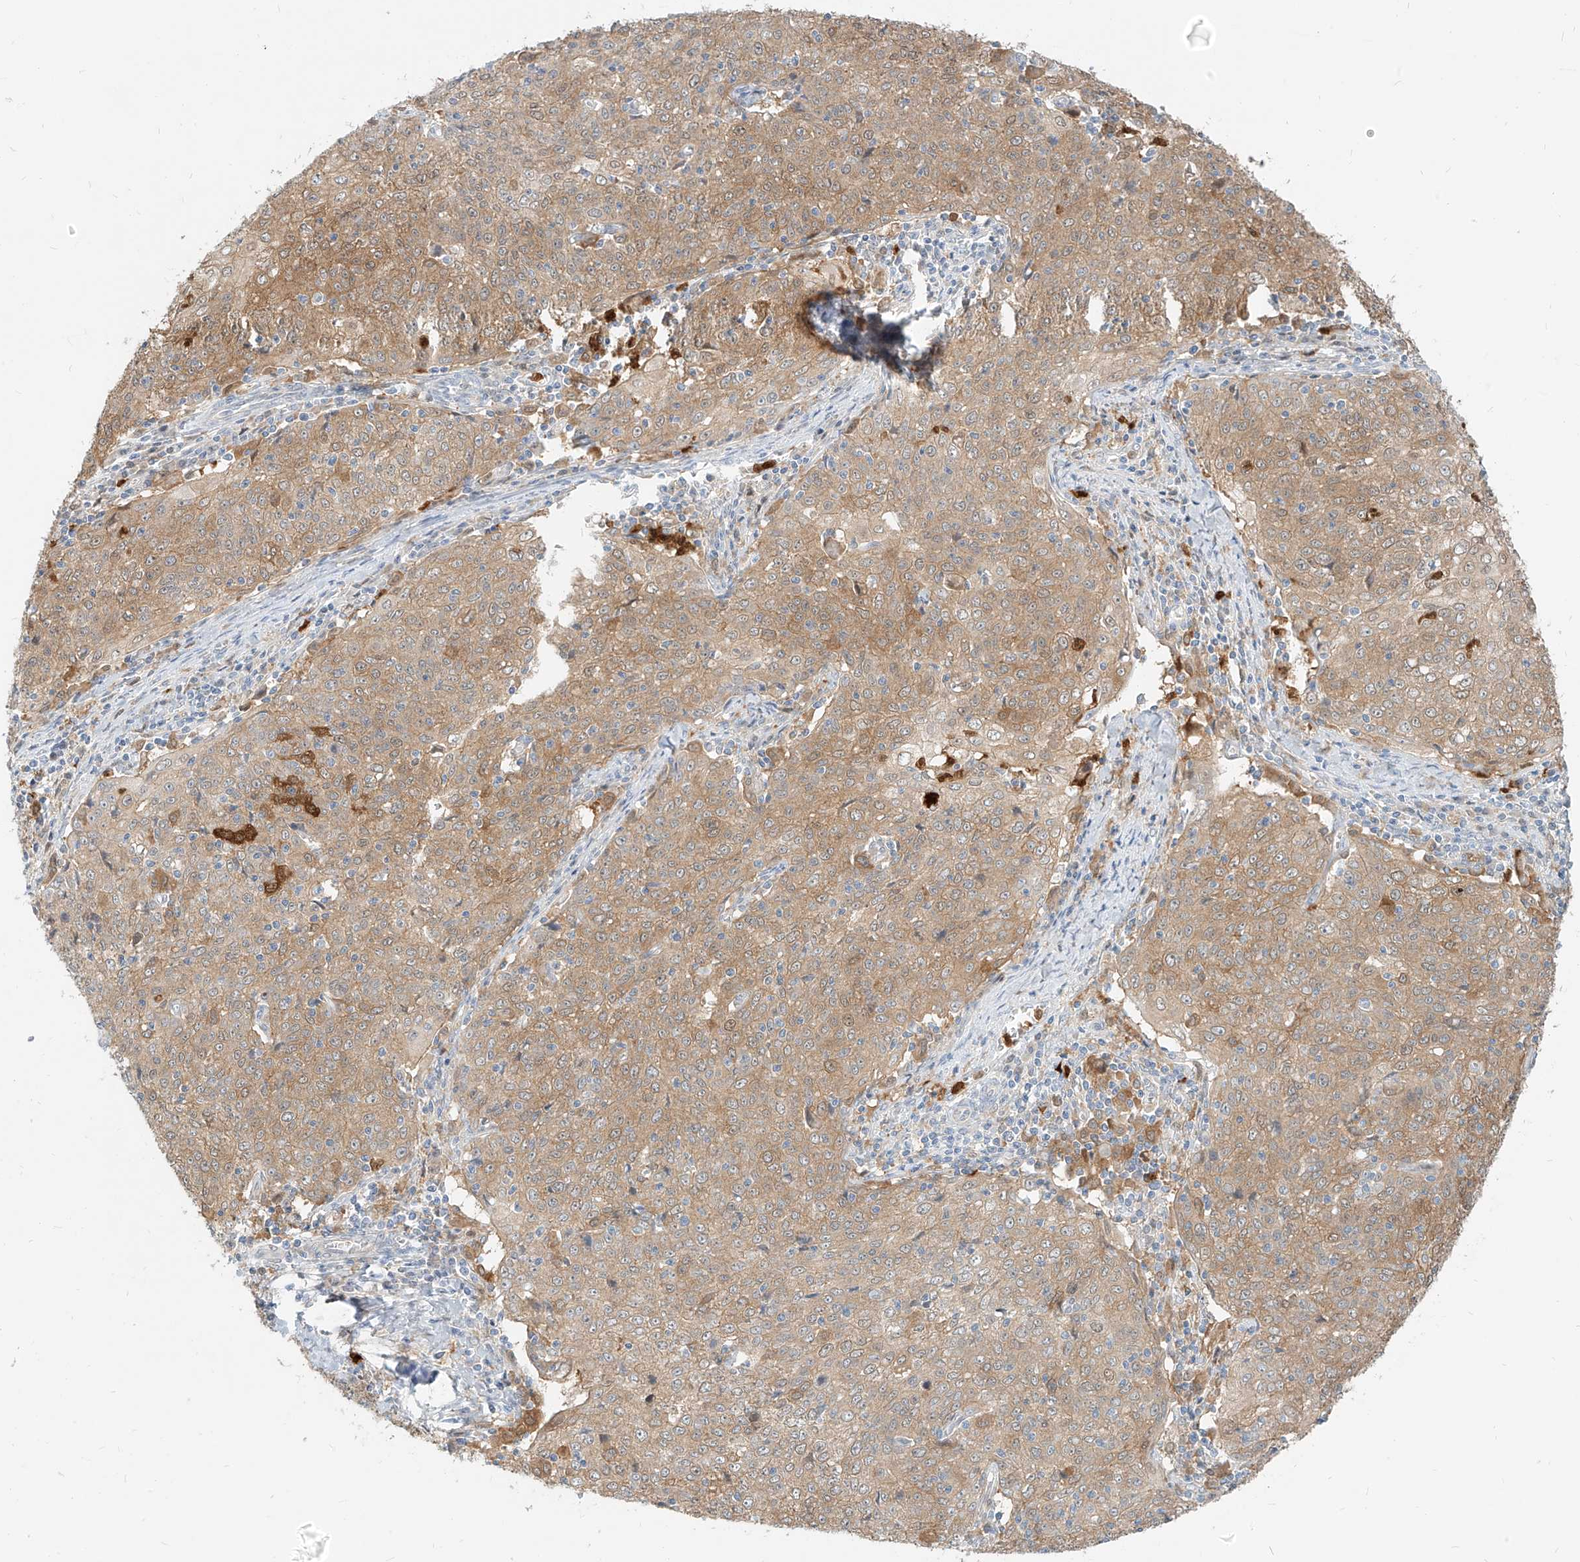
{"staining": {"intensity": "moderate", "quantity": ">75%", "location": "cytoplasmic/membranous"}, "tissue": "cervical cancer", "cell_type": "Tumor cells", "image_type": "cancer", "snomed": [{"axis": "morphology", "description": "Squamous cell carcinoma, NOS"}, {"axis": "topography", "description": "Cervix"}], "caption": "High-power microscopy captured an immunohistochemistry (IHC) image of squamous cell carcinoma (cervical), revealing moderate cytoplasmic/membranous staining in approximately >75% of tumor cells. The protein is shown in brown color, while the nuclei are stained blue.", "gene": "PGD", "patient": {"sex": "female", "age": 48}}